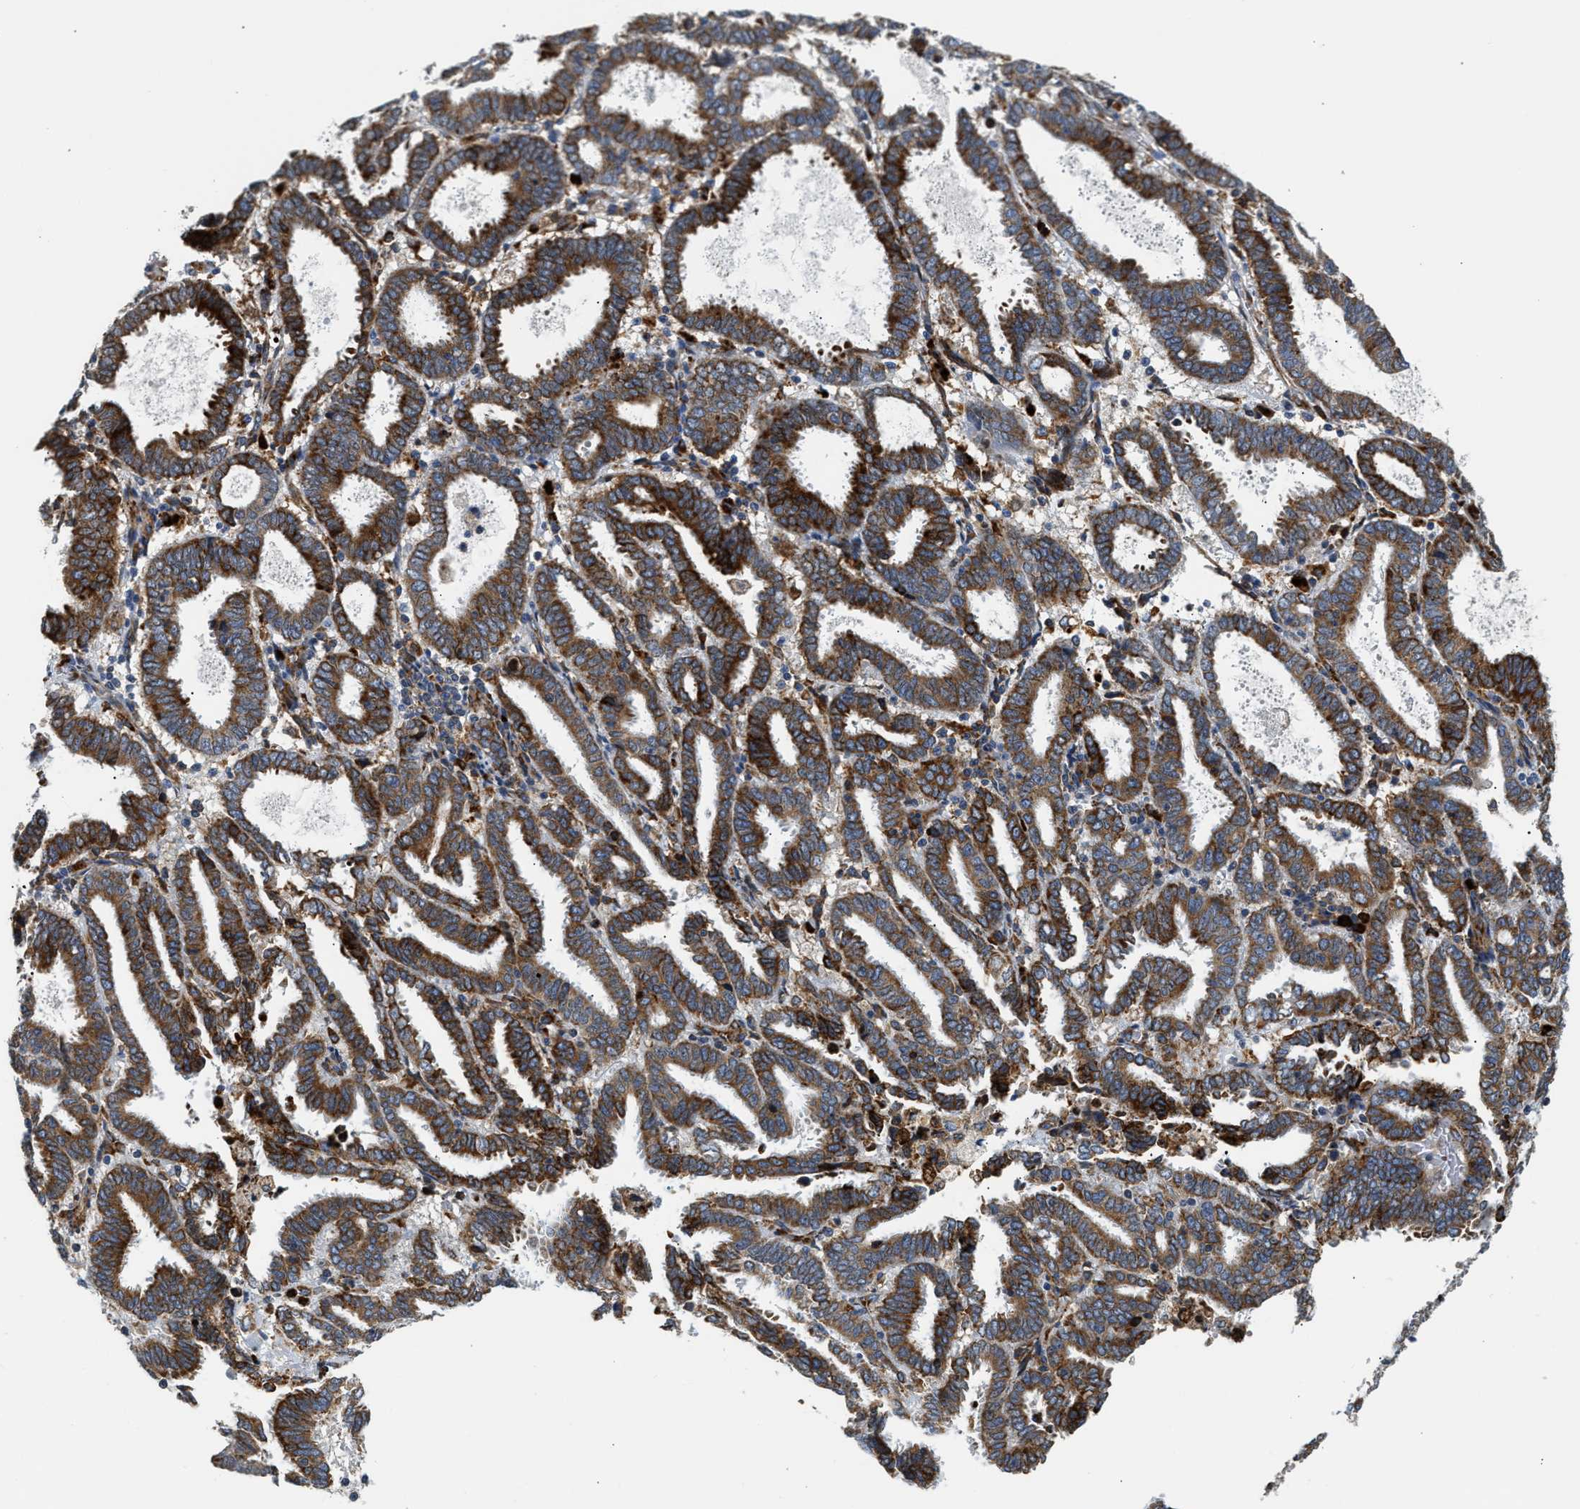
{"staining": {"intensity": "strong", "quantity": ">75%", "location": "cytoplasmic/membranous"}, "tissue": "endometrial cancer", "cell_type": "Tumor cells", "image_type": "cancer", "snomed": [{"axis": "morphology", "description": "Adenocarcinoma, NOS"}, {"axis": "topography", "description": "Uterus"}], "caption": "Adenocarcinoma (endometrial) was stained to show a protein in brown. There is high levels of strong cytoplasmic/membranous staining in approximately >75% of tumor cells.", "gene": "AMZ1", "patient": {"sex": "female", "age": 83}}